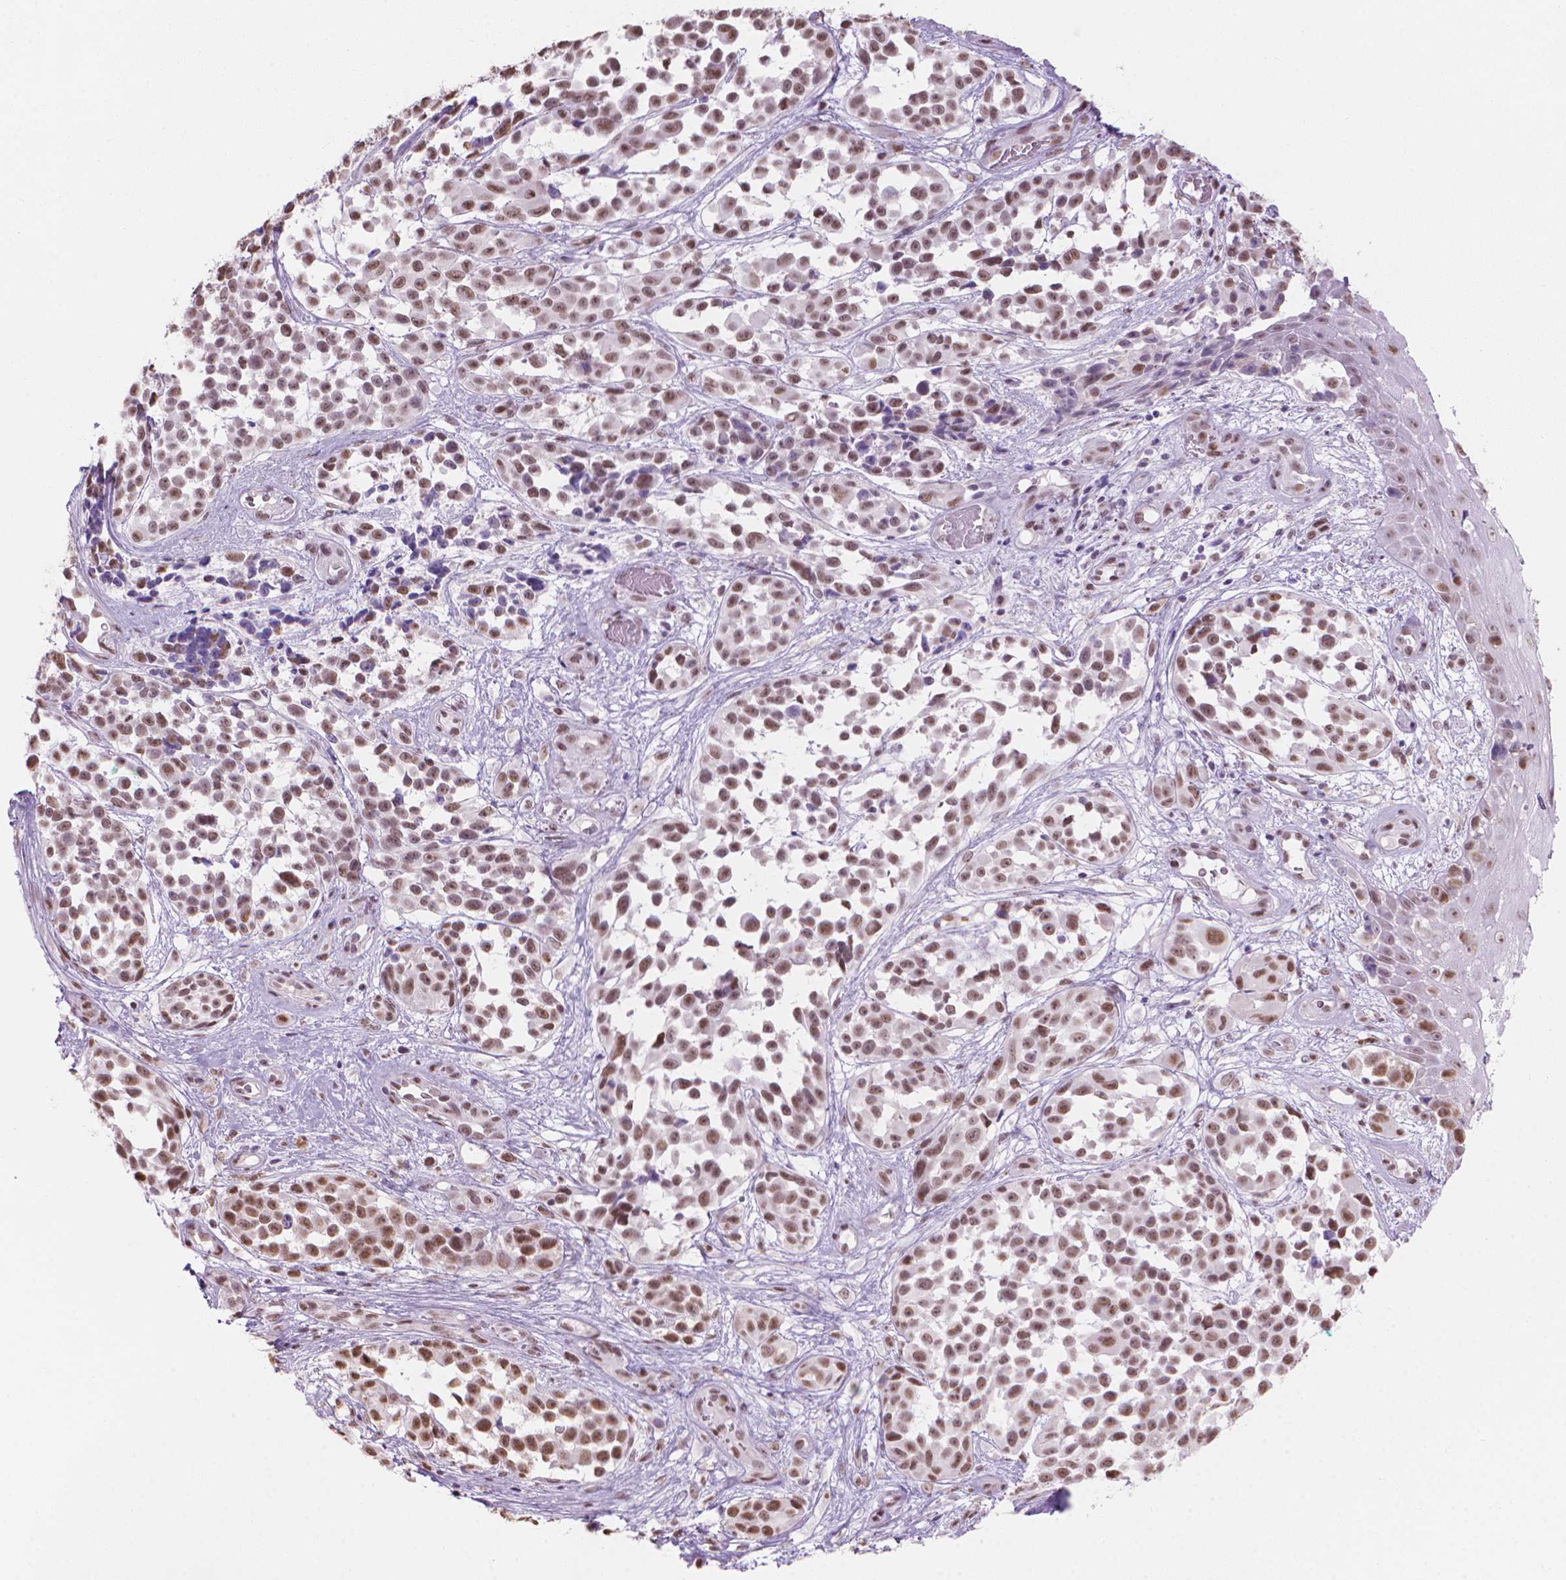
{"staining": {"intensity": "weak", "quantity": ">75%", "location": "nuclear"}, "tissue": "melanoma", "cell_type": "Tumor cells", "image_type": "cancer", "snomed": [{"axis": "morphology", "description": "Malignant melanoma, NOS"}, {"axis": "topography", "description": "Skin"}], "caption": "Human malignant melanoma stained with a protein marker demonstrates weak staining in tumor cells.", "gene": "PIAS2", "patient": {"sex": "female", "age": 88}}